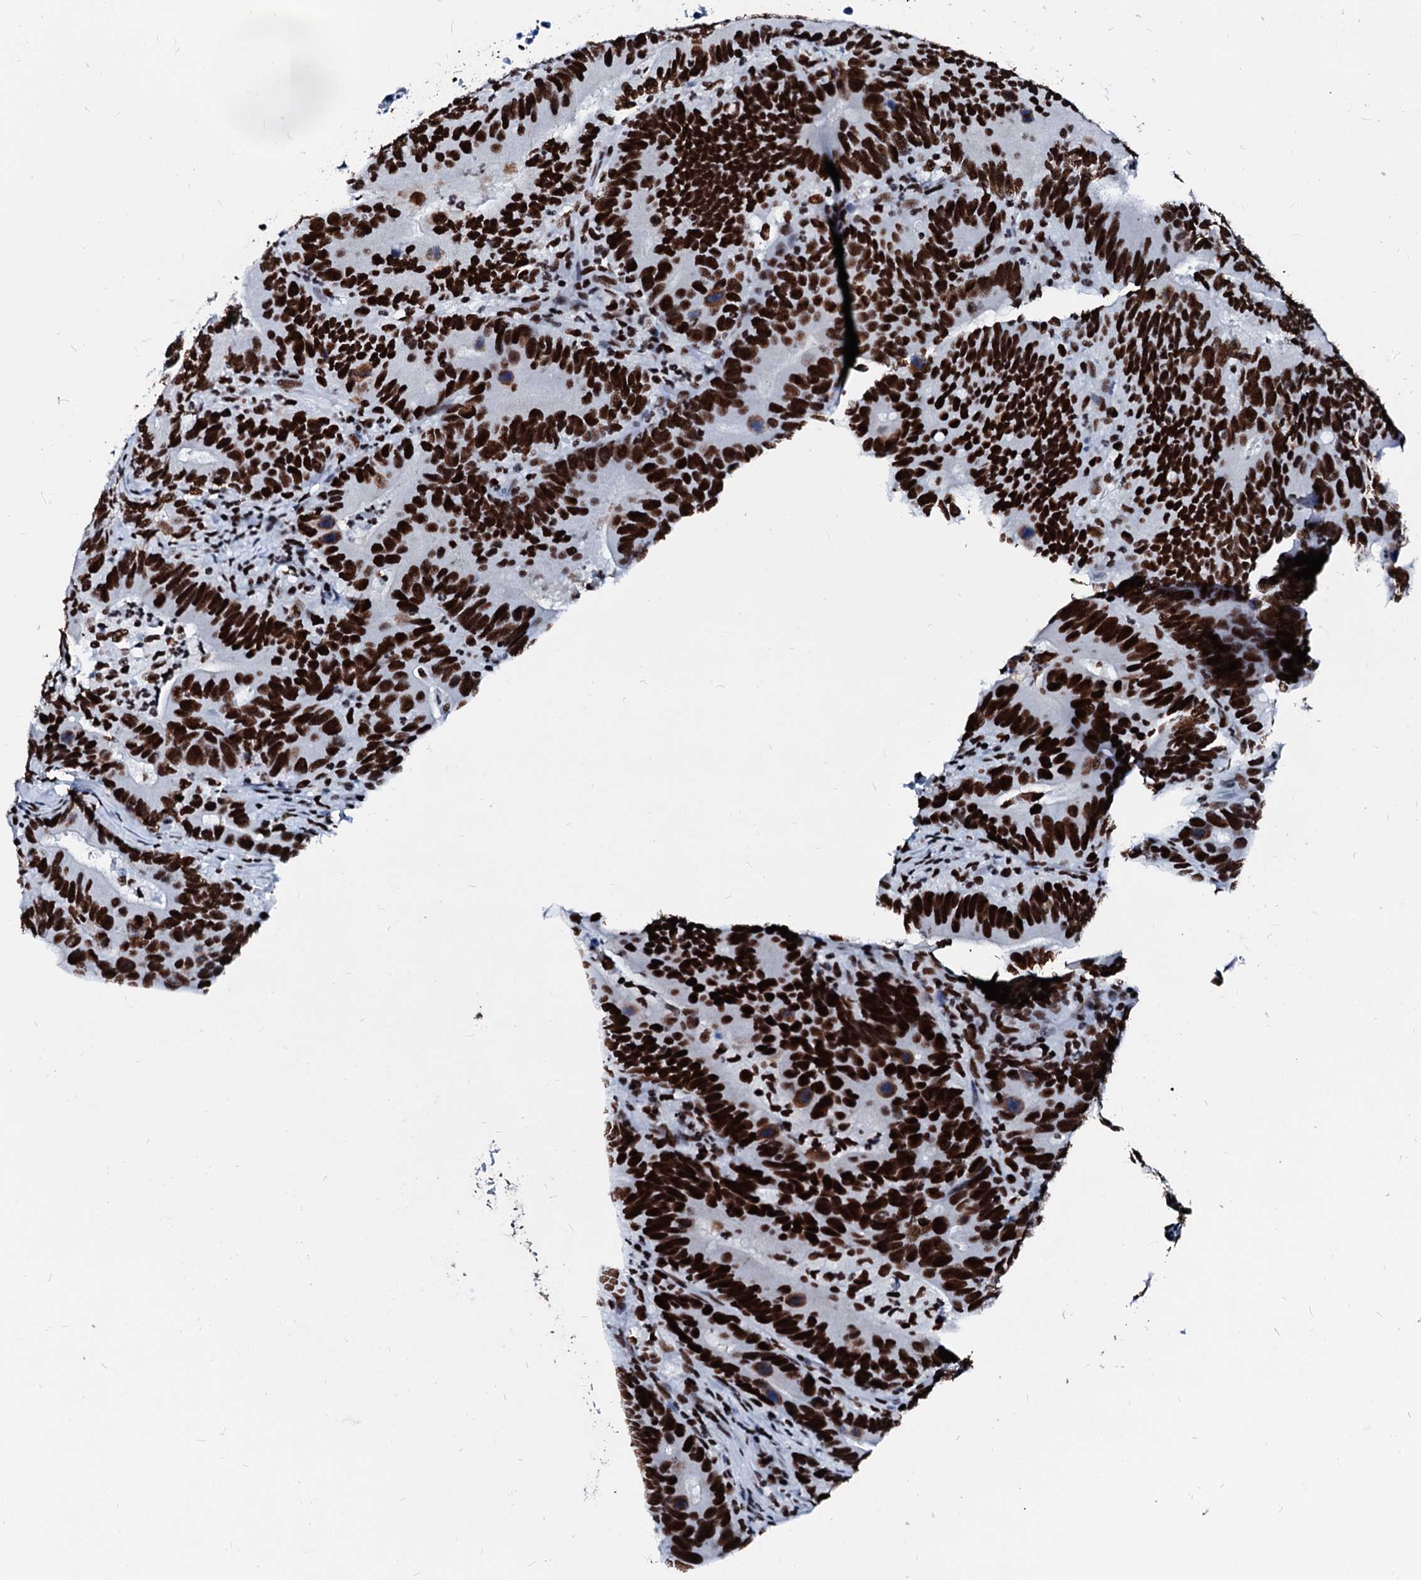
{"staining": {"intensity": "strong", "quantity": ">75%", "location": "nuclear"}, "tissue": "colorectal cancer", "cell_type": "Tumor cells", "image_type": "cancer", "snomed": [{"axis": "morphology", "description": "Adenocarcinoma, NOS"}, {"axis": "topography", "description": "Colon"}], "caption": "Immunohistochemistry (IHC) staining of adenocarcinoma (colorectal), which displays high levels of strong nuclear expression in approximately >75% of tumor cells indicating strong nuclear protein staining. The staining was performed using DAB (3,3'-diaminobenzidine) (brown) for protein detection and nuclei were counterstained in hematoxylin (blue).", "gene": "RALY", "patient": {"sex": "female", "age": 66}}